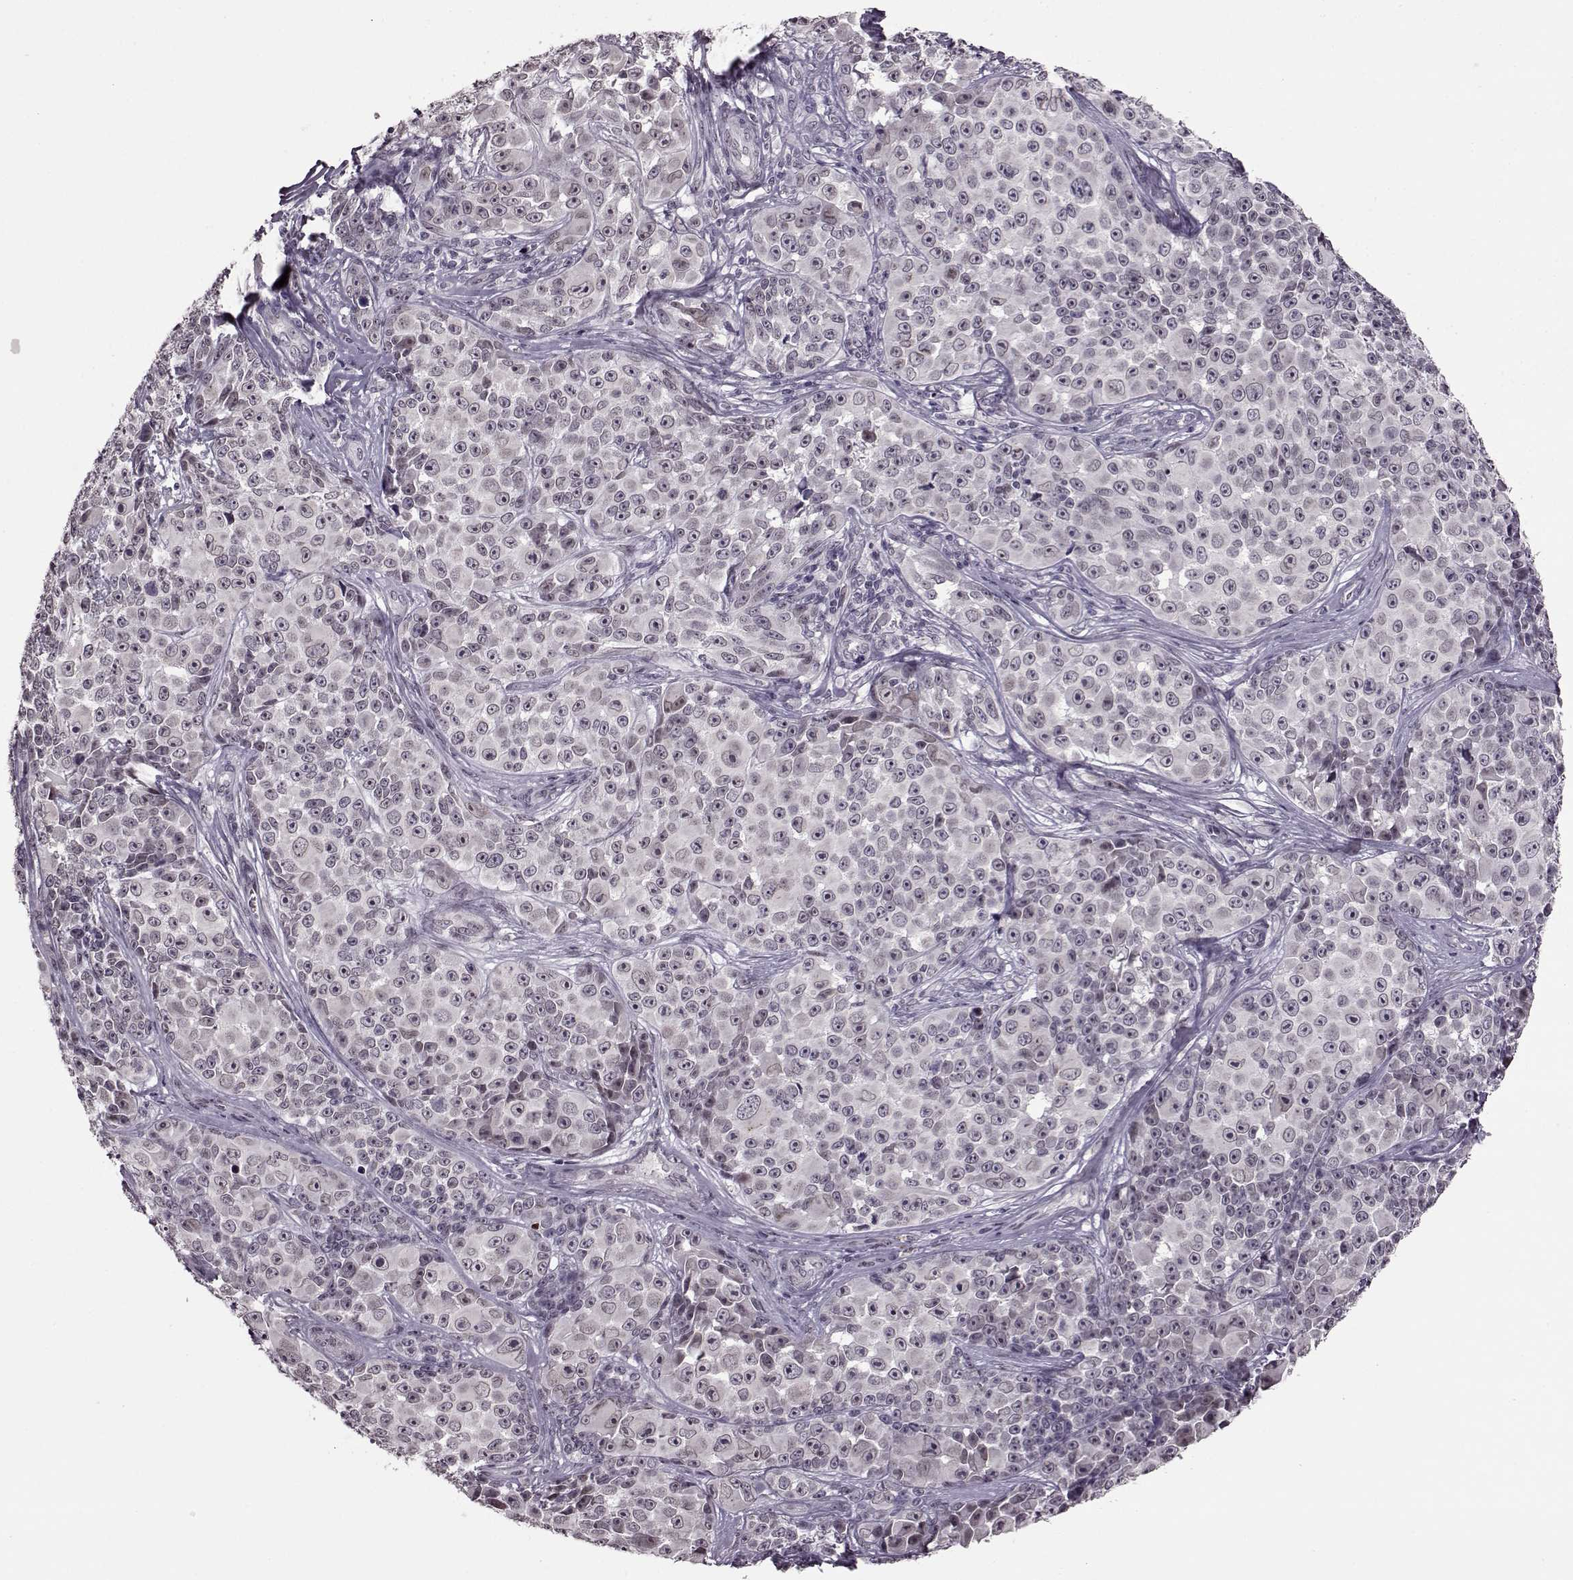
{"staining": {"intensity": "weak", "quantity": "<25%", "location": "nuclear"}, "tissue": "melanoma", "cell_type": "Tumor cells", "image_type": "cancer", "snomed": [{"axis": "morphology", "description": "Malignant melanoma, NOS"}, {"axis": "topography", "description": "Skin"}], "caption": "The photomicrograph exhibits no staining of tumor cells in malignant melanoma.", "gene": "STX1B", "patient": {"sex": "female", "age": 88}}